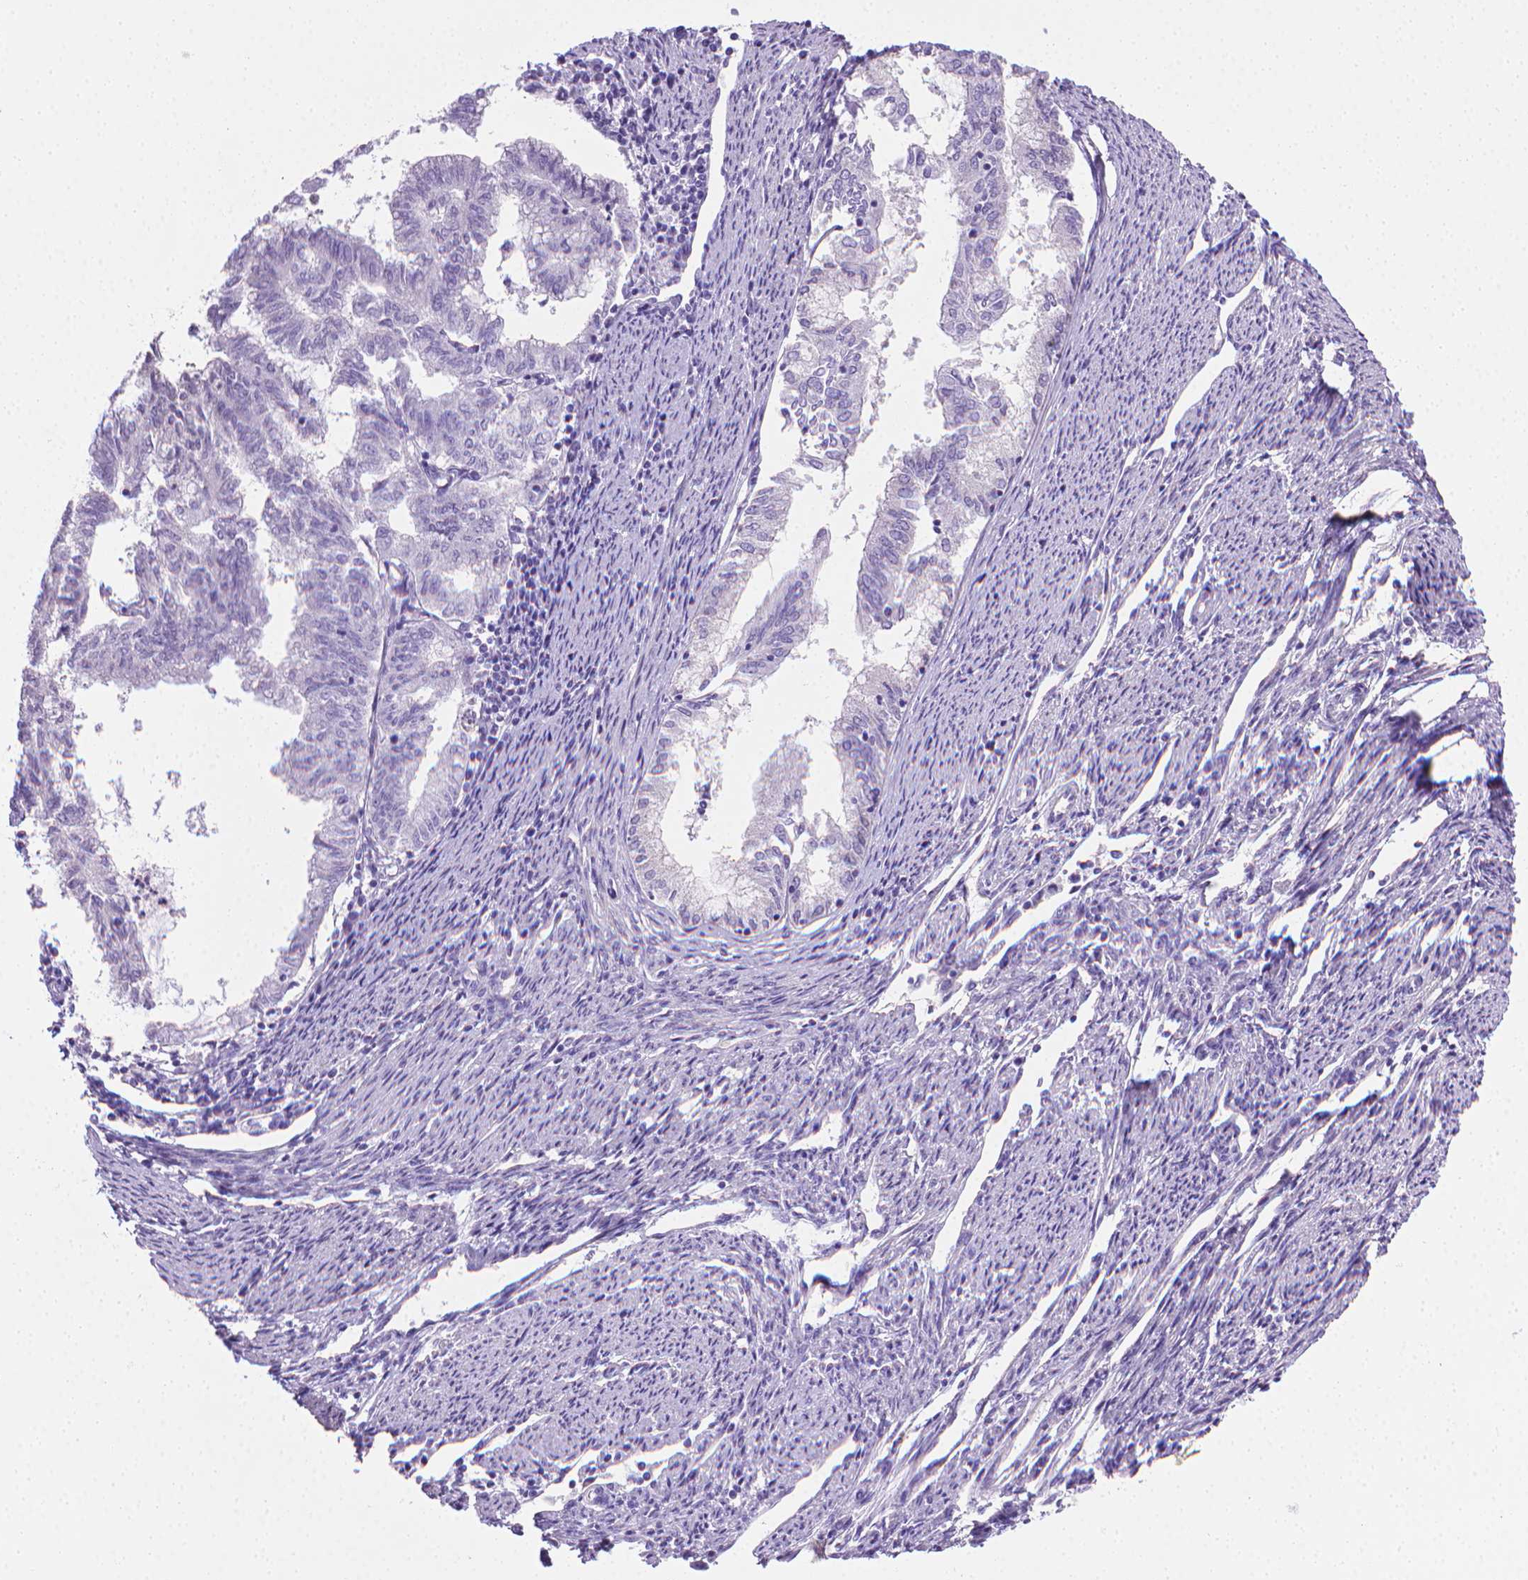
{"staining": {"intensity": "negative", "quantity": "none", "location": "none"}, "tissue": "endometrial cancer", "cell_type": "Tumor cells", "image_type": "cancer", "snomed": [{"axis": "morphology", "description": "Adenocarcinoma, NOS"}, {"axis": "topography", "description": "Endometrium"}], "caption": "IHC of human adenocarcinoma (endometrial) exhibits no expression in tumor cells.", "gene": "PNMA2", "patient": {"sex": "female", "age": 79}}